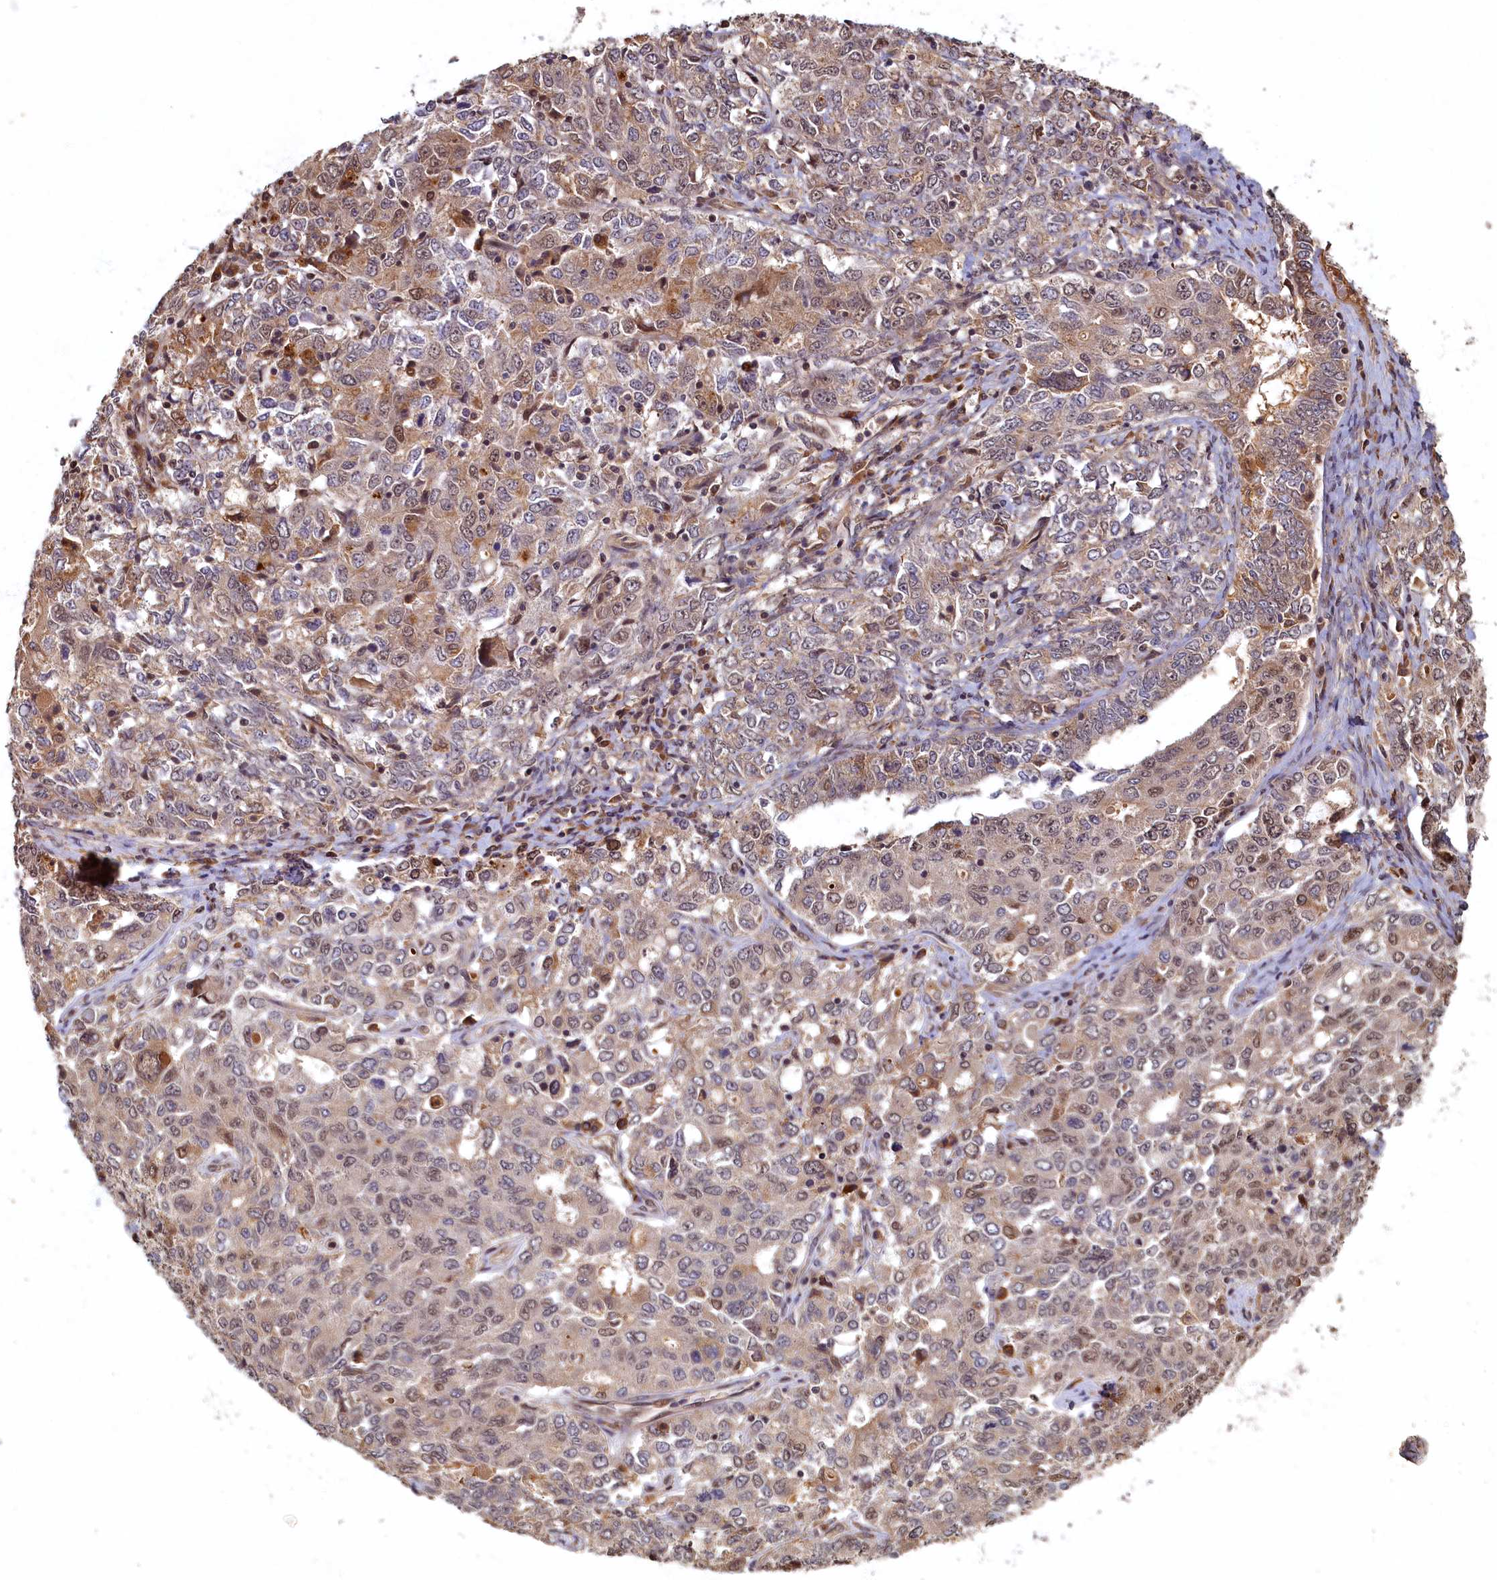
{"staining": {"intensity": "weak", "quantity": "<25%", "location": "cytoplasmic/membranous,nuclear"}, "tissue": "ovarian cancer", "cell_type": "Tumor cells", "image_type": "cancer", "snomed": [{"axis": "morphology", "description": "Carcinoma, endometroid"}, {"axis": "topography", "description": "Ovary"}], "caption": "This is an IHC photomicrograph of ovarian cancer (endometroid carcinoma). There is no expression in tumor cells.", "gene": "LCMT2", "patient": {"sex": "female", "age": 62}}